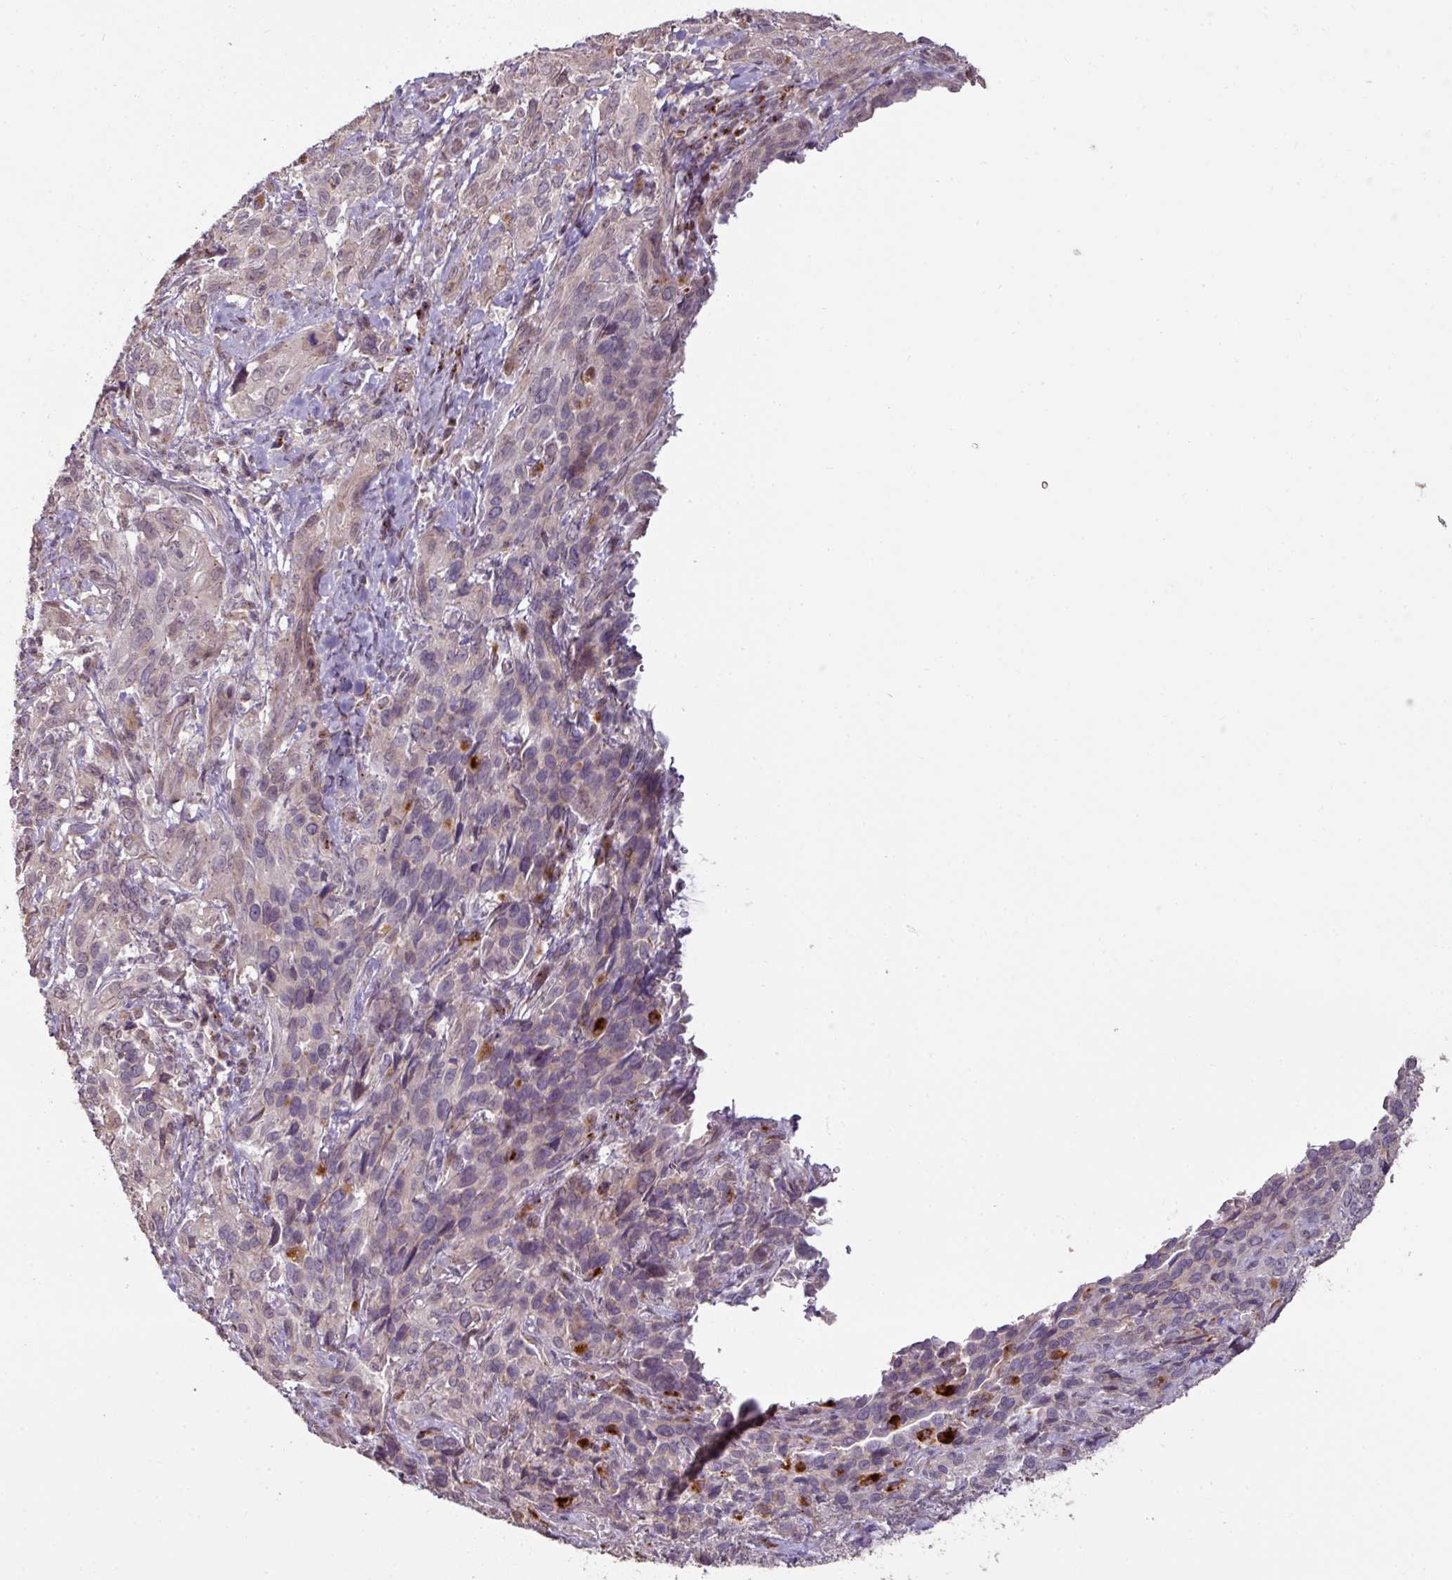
{"staining": {"intensity": "weak", "quantity": "<25%", "location": "nuclear"}, "tissue": "cervical cancer", "cell_type": "Tumor cells", "image_type": "cancer", "snomed": [{"axis": "morphology", "description": "Squamous cell carcinoma, NOS"}, {"axis": "topography", "description": "Cervix"}], "caption": "There is no significant expression in tumor cells of cervical squamous cell carcinoma. The staining is performed using DAB brown chromogen with nuclei counter-stained in using hematoxylin.", "gene": "CXCR5", "patient": {"sex": "female", "age": 51}}